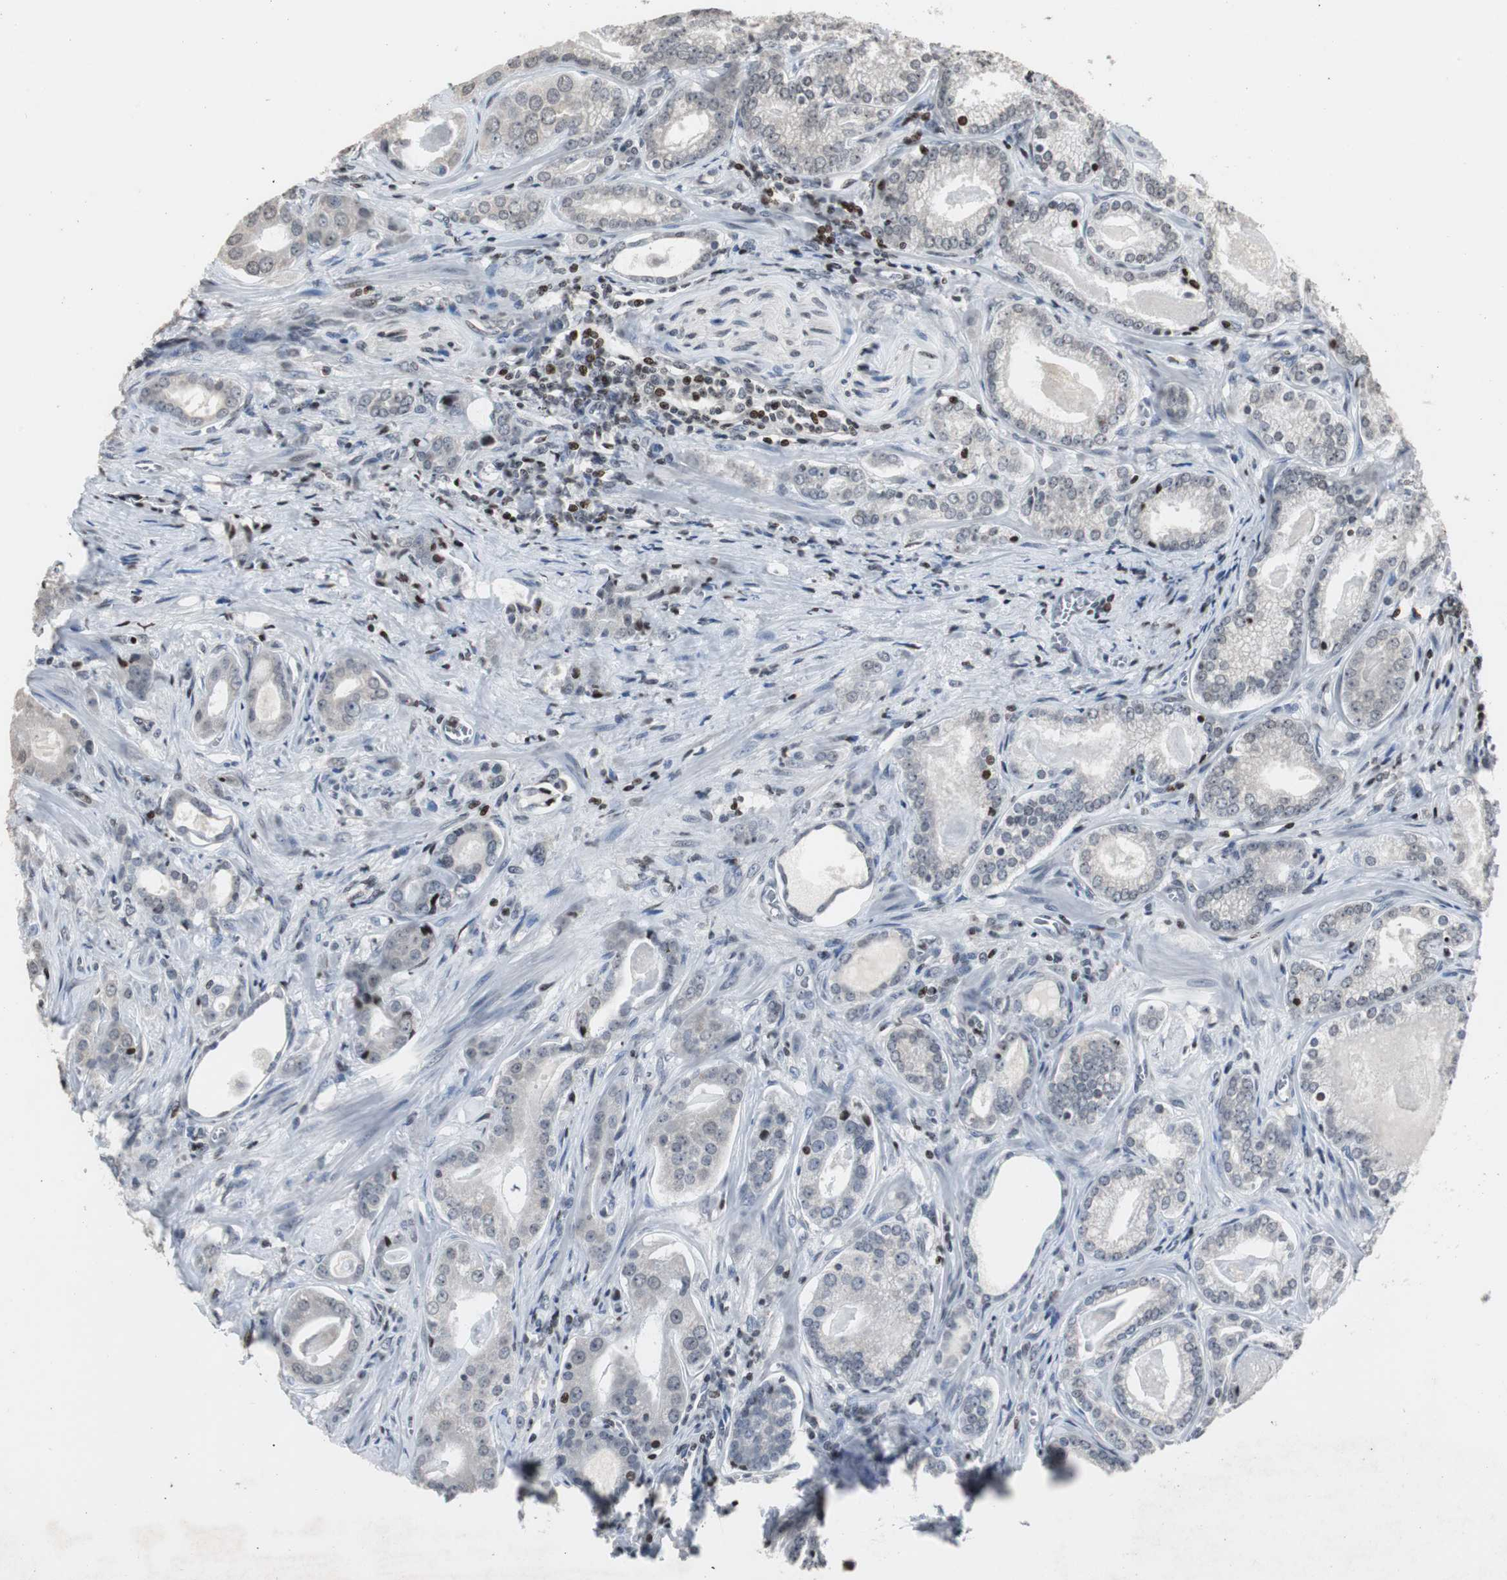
{"staining": {"intensity": "strong", "quantity": "<25%", "location": "nuclear"}, "tissue": "prostate cancer", "cell_type": "Tumor cells", "image_type": "cancer", "snomed": [{"axis": "morphology", "description": "Adenocarcinoma, Low grade"}, {"axis": "topography", "description": "Prostate"}], "caption": "Immunohistochemistry histopathology image of human prostate adenocarcinoma (low-grade) stained for a protein (brown), which exhibits medium levels of strong nuclear positivity in about <25% of tumor cells.", "gene": "PAXIP1", "patient": {"sex": "male", "age": 59}}